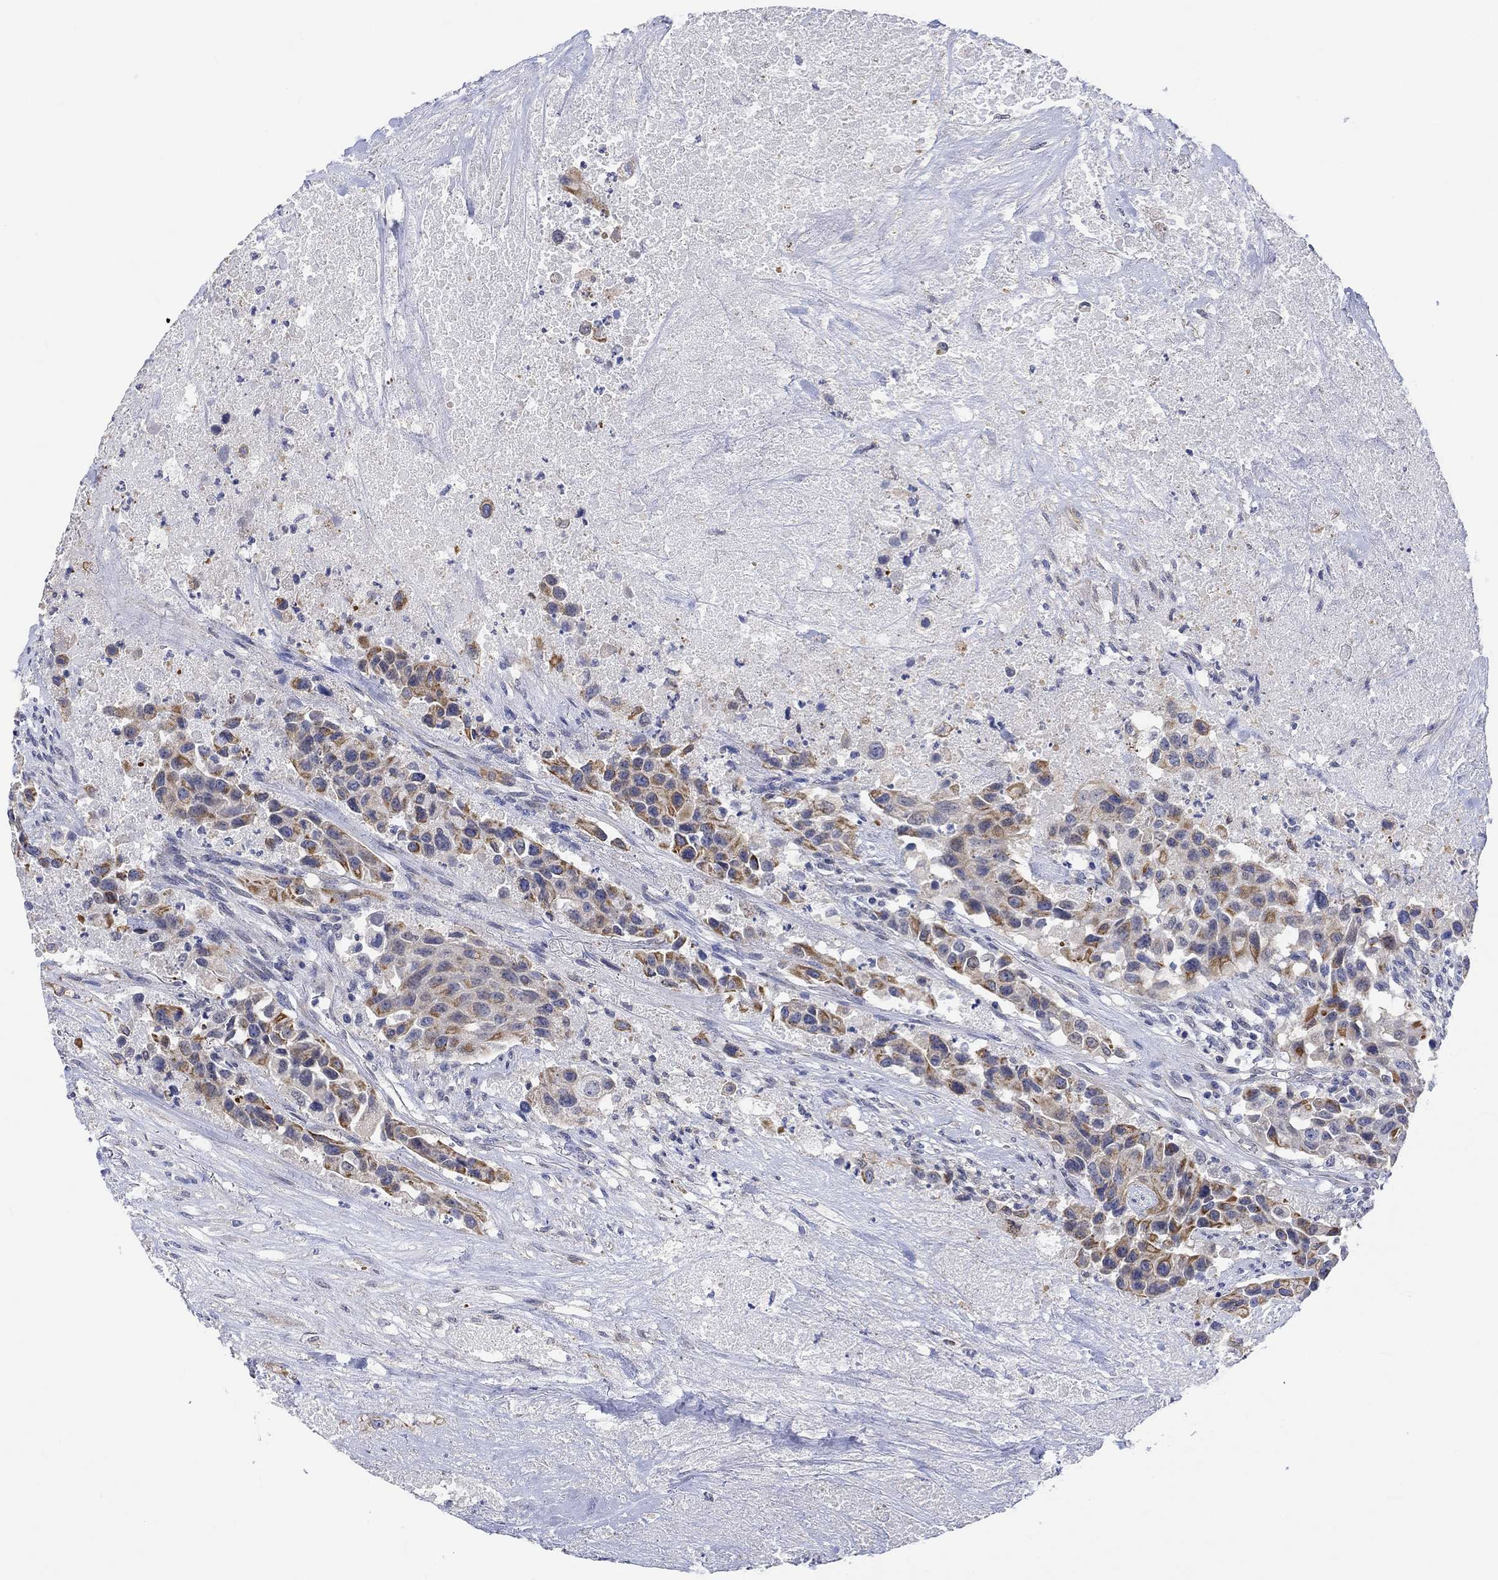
{"staining": {"intensity": "moderate", "quantity": "25%-75%", "location": "cytoplasmic/membranous"}, "tissue": "urothelial cancer", "cell_type": "Tumor cells", "image_type": "cancer", "snomed": [{"axis": "morphology", "description": "Urothelial carcinoma, High grade"}, {"axis": "topography", "description": "Urinary bladder"}], "caption": "Urothelial cancer stained with IHC shows moderate cytoplasmic/membranous staining in about 25%-75% of tumor cells.", "gene": "AGRP", "patient": {"sex": "female", "age": 73}}